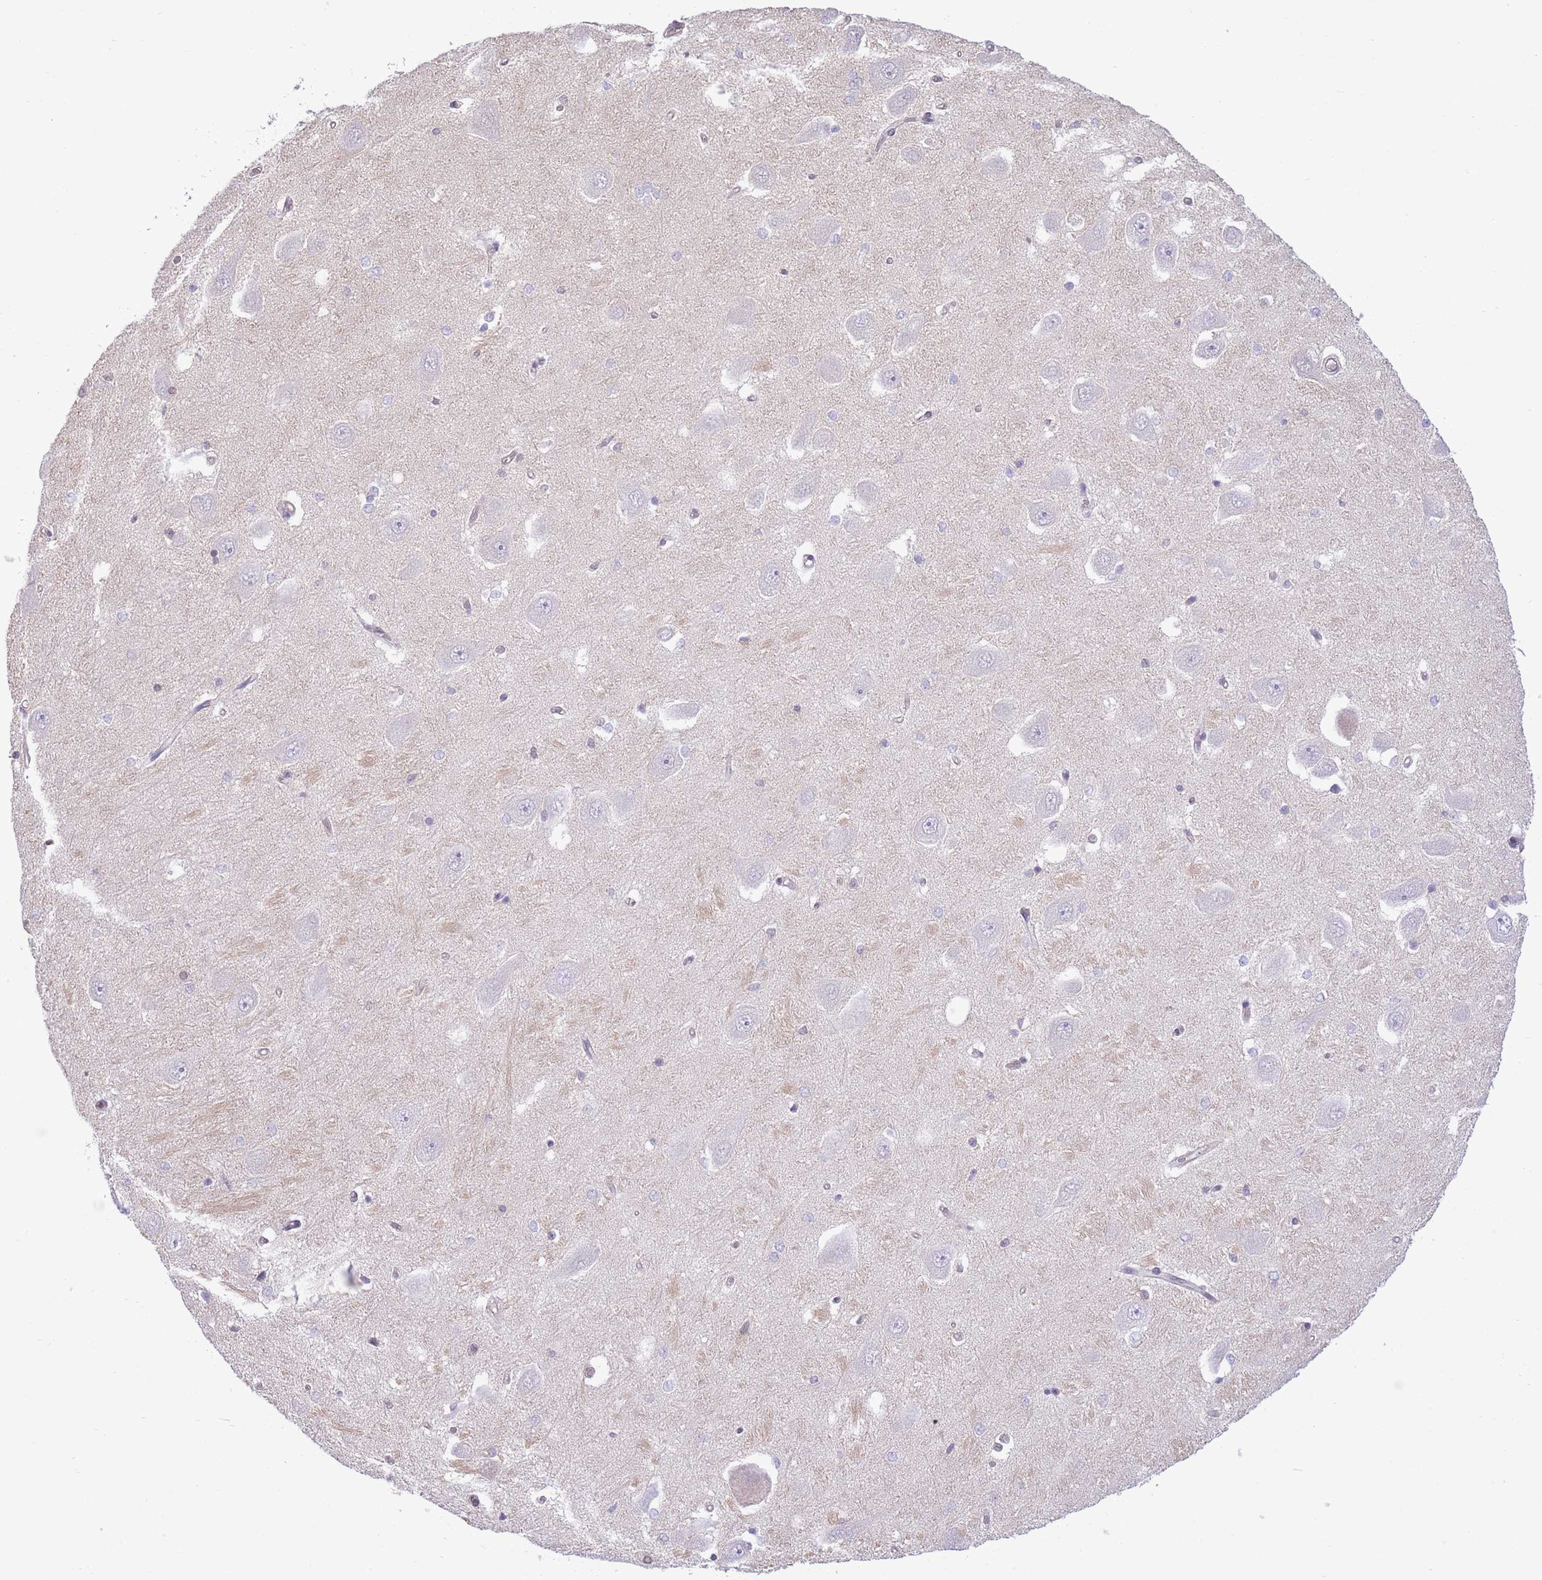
{"staining": {"intensity": "negative", "quantity": "none", "location": "none"}, "tissue": "hippocampus", "cell_type": "Glial cells", "image_type": "normal", "snomed": [{"axis": "morphology", "description": "Normal tissue, NOS"}, {"axis": "topography", "description": "Hippocampus"}], "caption": "High magnification brightfield microscopy of unremarkable hippocampus stained with DAB (3,3'-diaminobenzidine) (brown) and counterstained with hematoxylin (blue): glial cells show no significant expression.", "gene": "NSFL1C", "patient": {"sex": "male", "age": 45}}